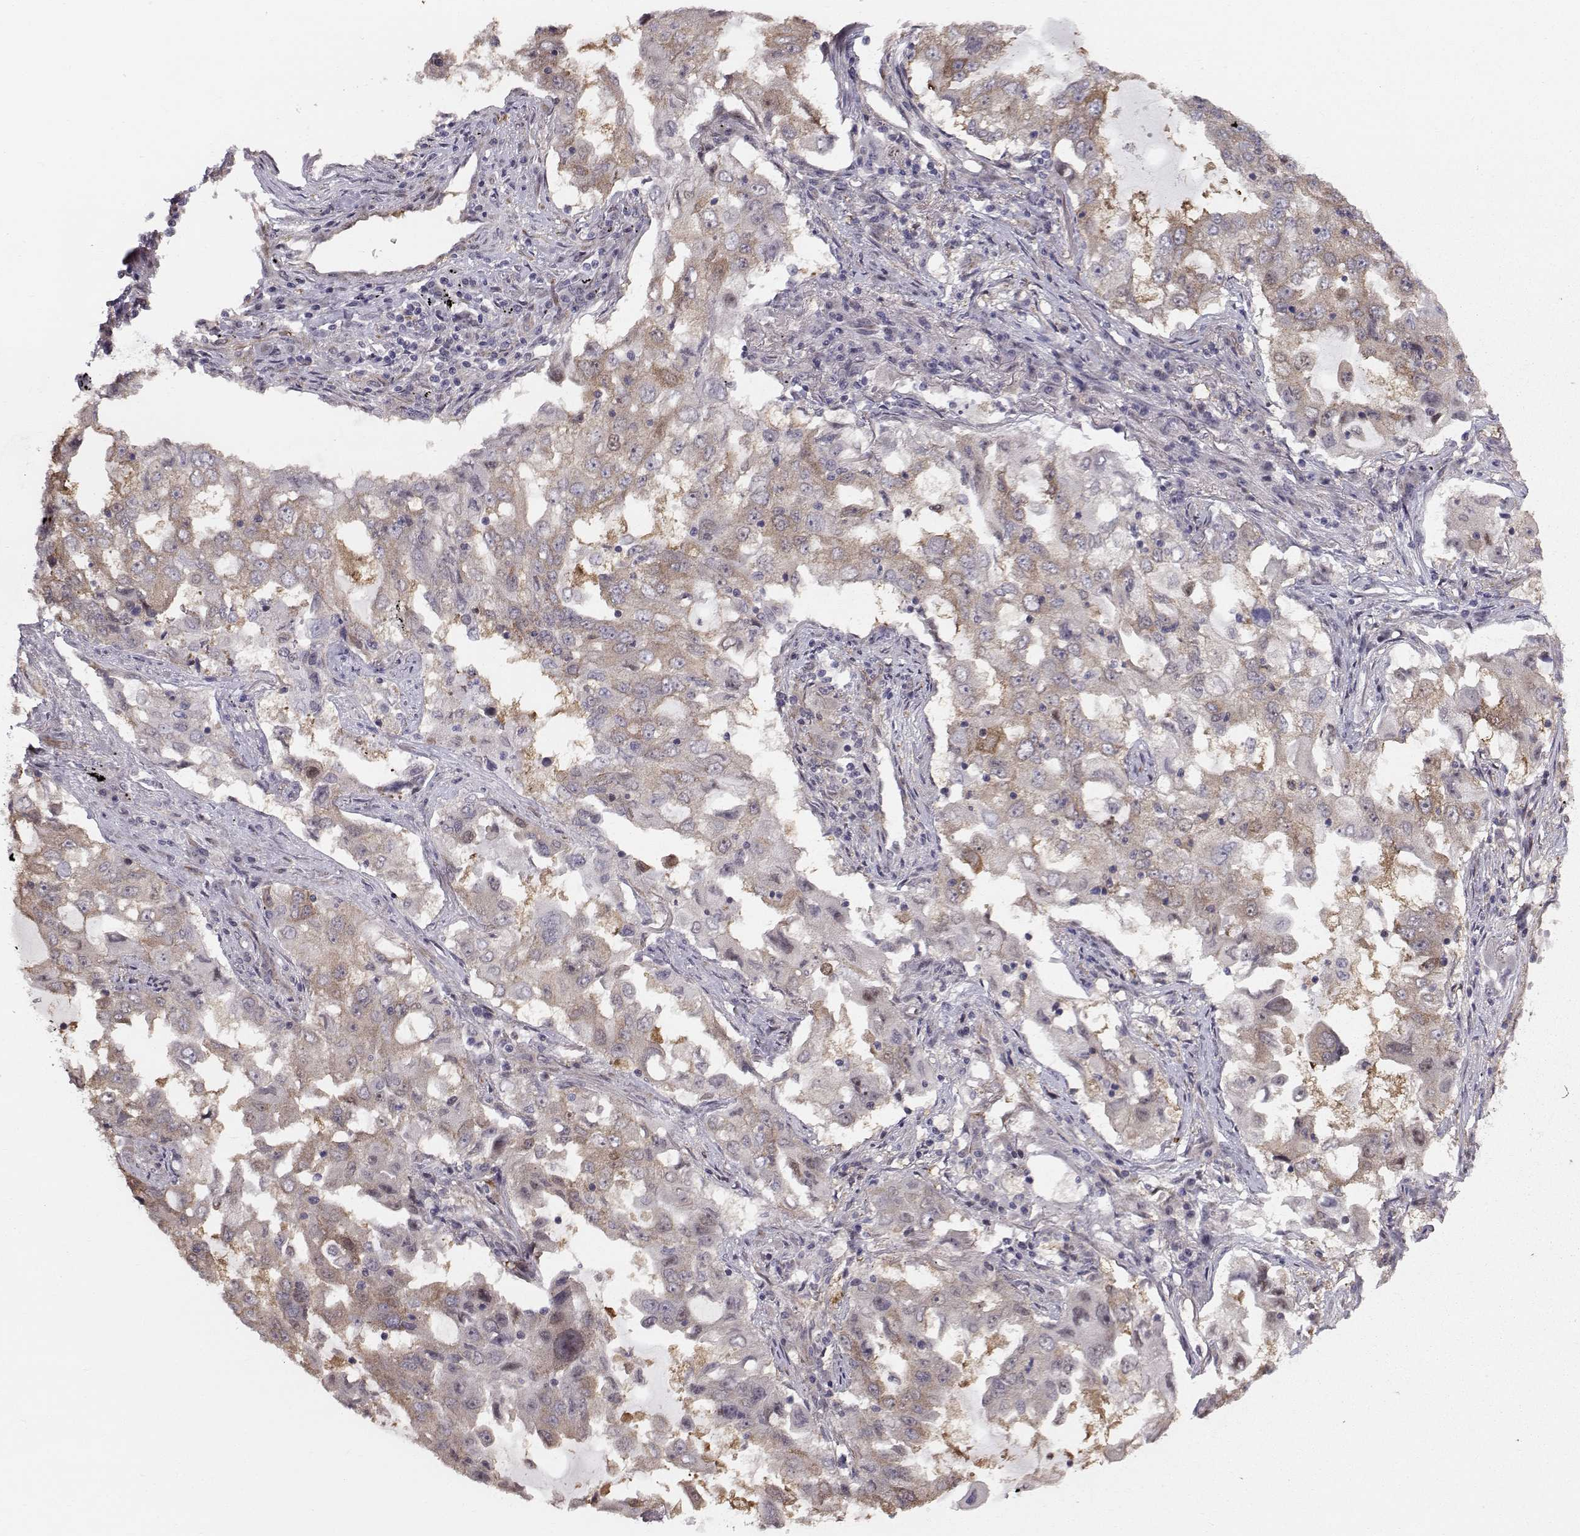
{"staining": {"intensity": "weak", "quantity": "25%-75%", "location": "cytoplasmic/membranous"}, "tissue": "lung cancer", "cell_type": "Tumor cells", "image_type": "cancer", "snomed": [{"axis": "morphology", "description": "Adenocarcinoma, NOS"}, {"axis": "topography", "description": "Lung"}], "caption": "Tumor cells reveal low levels of weak cytoplasmic/membranous positivity in about 25%-75% of cells in human lung cancer (adenocarcinoma).", "gene": "HSP90AB1", "patient": {"sex": "female", "age": 61}}